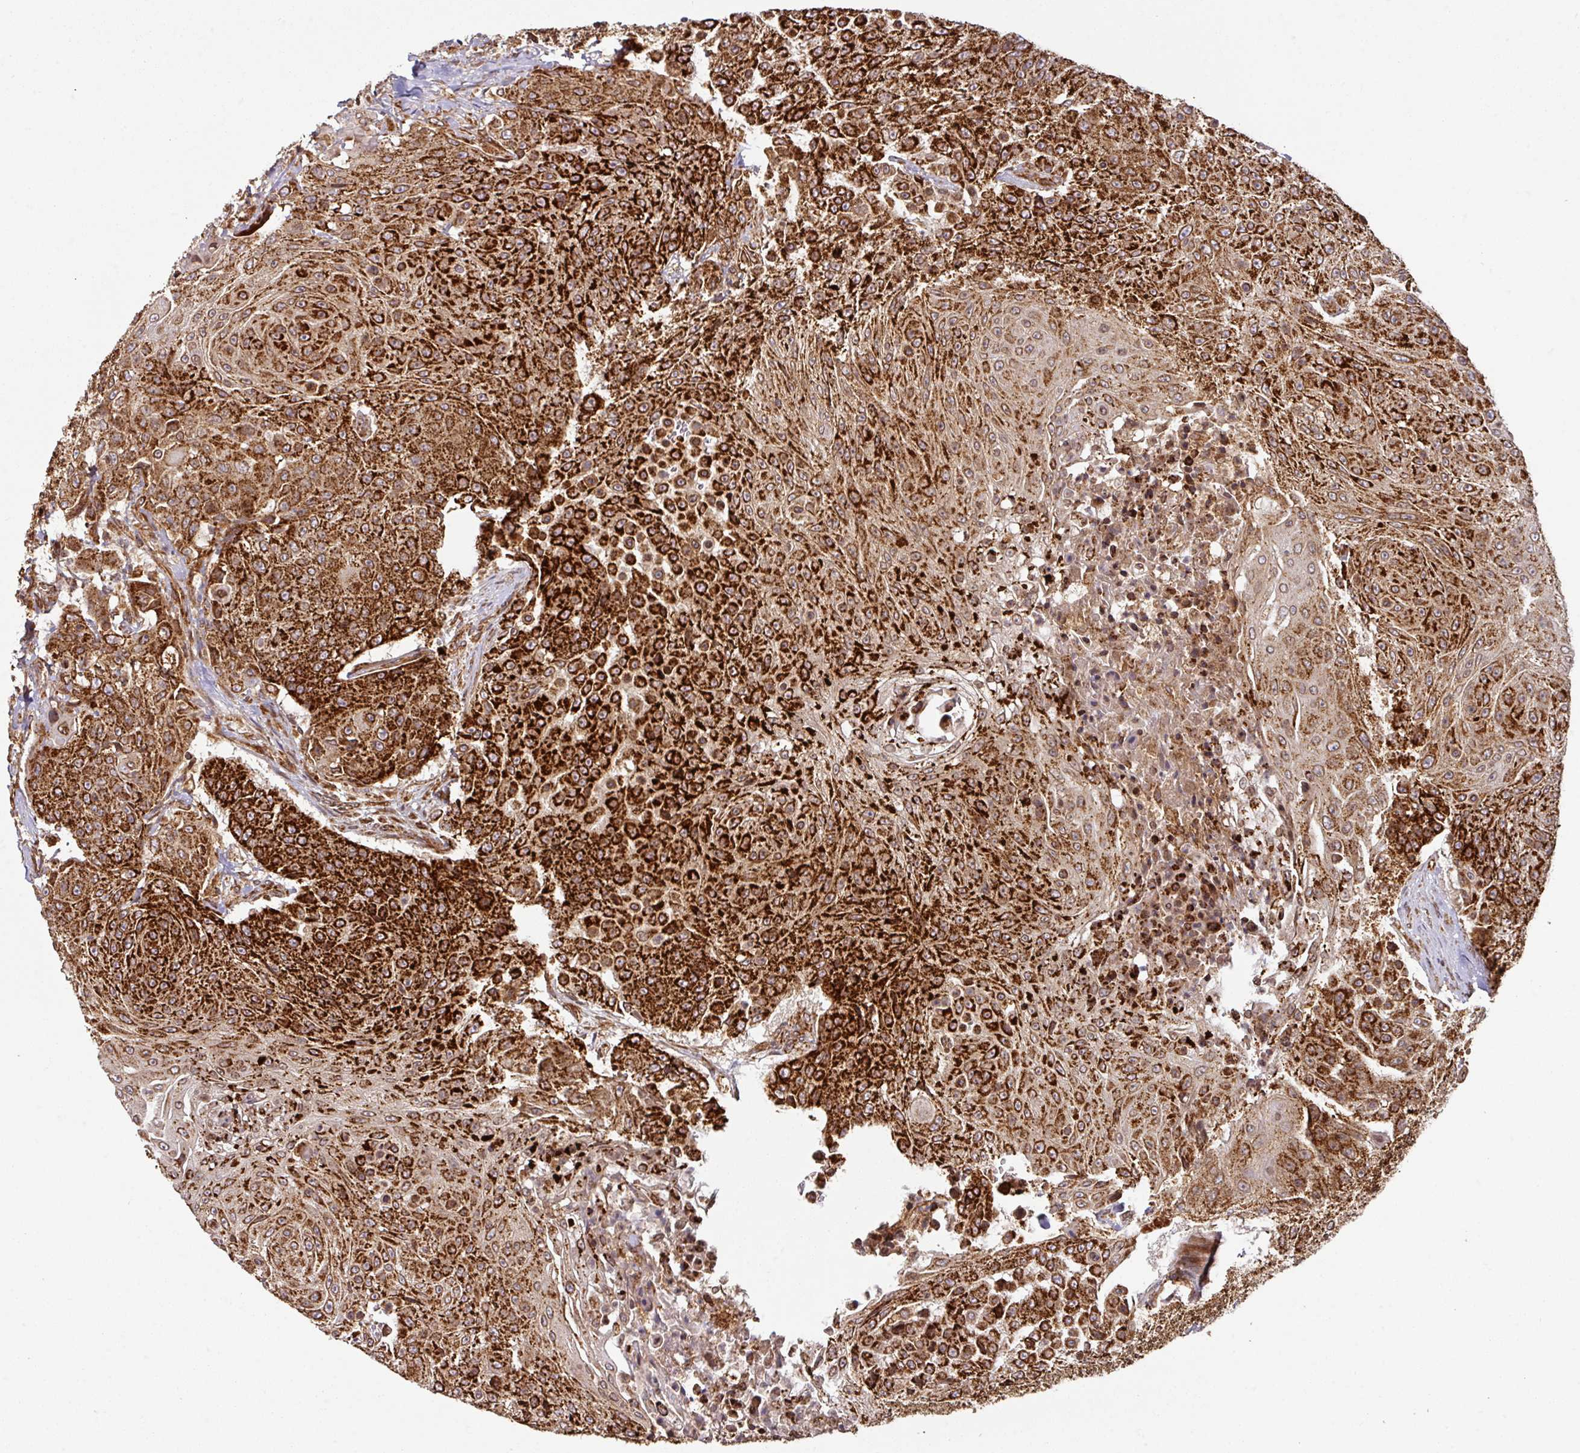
{"staining": {"intensity": "strong", "quantity": ">75%", "location": "cytoplasmic/membranous"}, "tissue": "urothelial cancer", "cell_type": "Tumor cells", "image_type": "cancer", "snomed": [{"axis": "morphology", "description": "Urothelial carcinoma, High grade"}, {"axis": "topography", "description": "Urinary bladder"}], "caption": "High-grade urothelial carcinoma stained with a protein marker shows strong staining in tumor cells.", "gene": "TRAP1", "patient": {"sex": "female", "age": 63}}